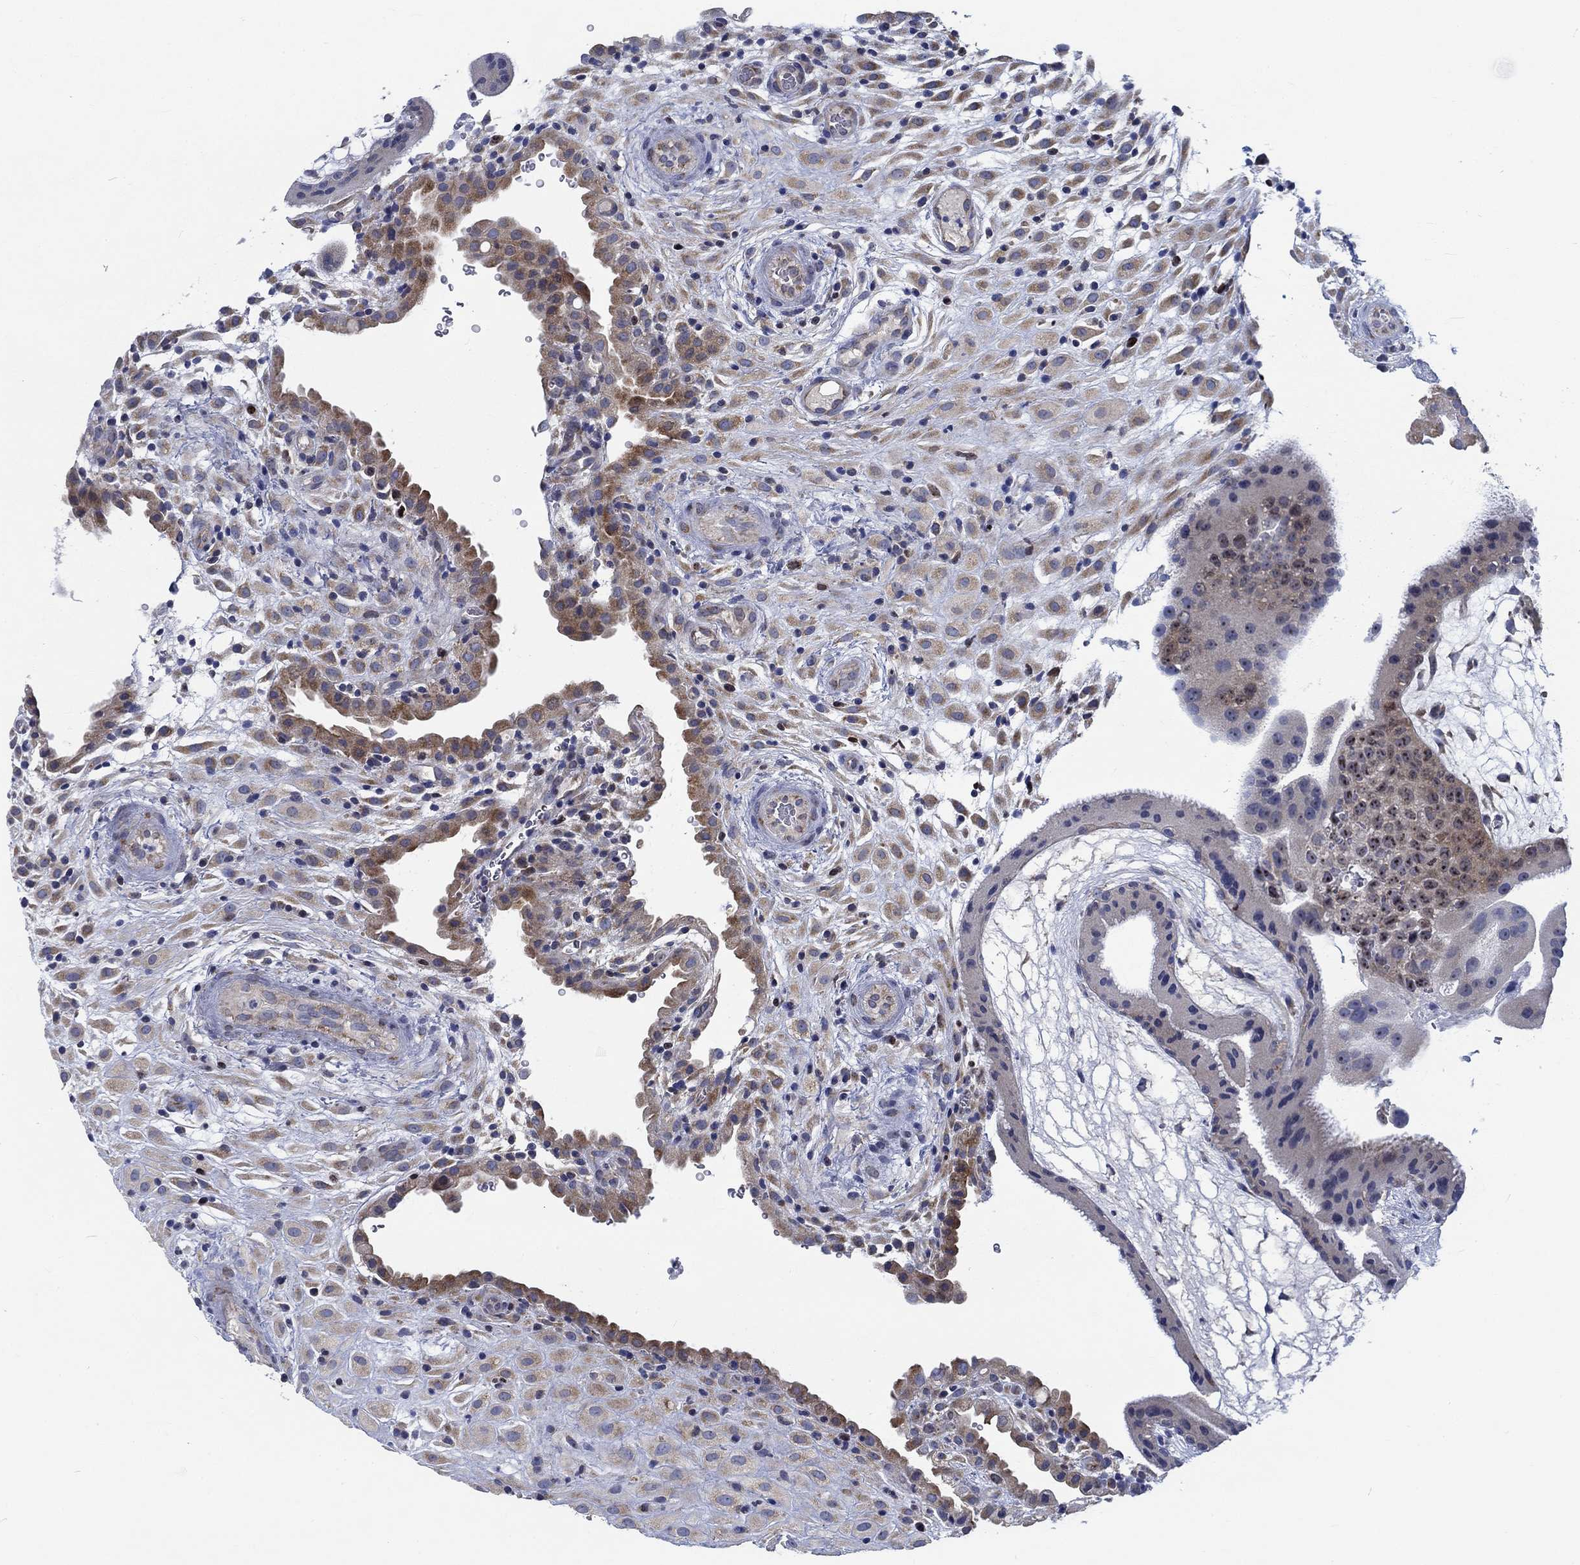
{"staining": {"intensity": "weak", "quantity": ">75%", "location": "cytoplasmic/membranous"}, "tissue": "placenta", "cell_type": "Decidual cells", "image_type": "normal", "snomed": [{"axis": "morphology", "description": "Normal tissue, NOS"}, {"axis": "topography", "description": "Placenta"}], "caption": "Unremarkable placenta displays weak cytoplasmic/membranous positivity in about >75% of decidual cells, visualized by immunohistochemistry. Nuclei are stained in blue.", "gene": "MMP24", "patient": {"sex": "female", "age": 19}}